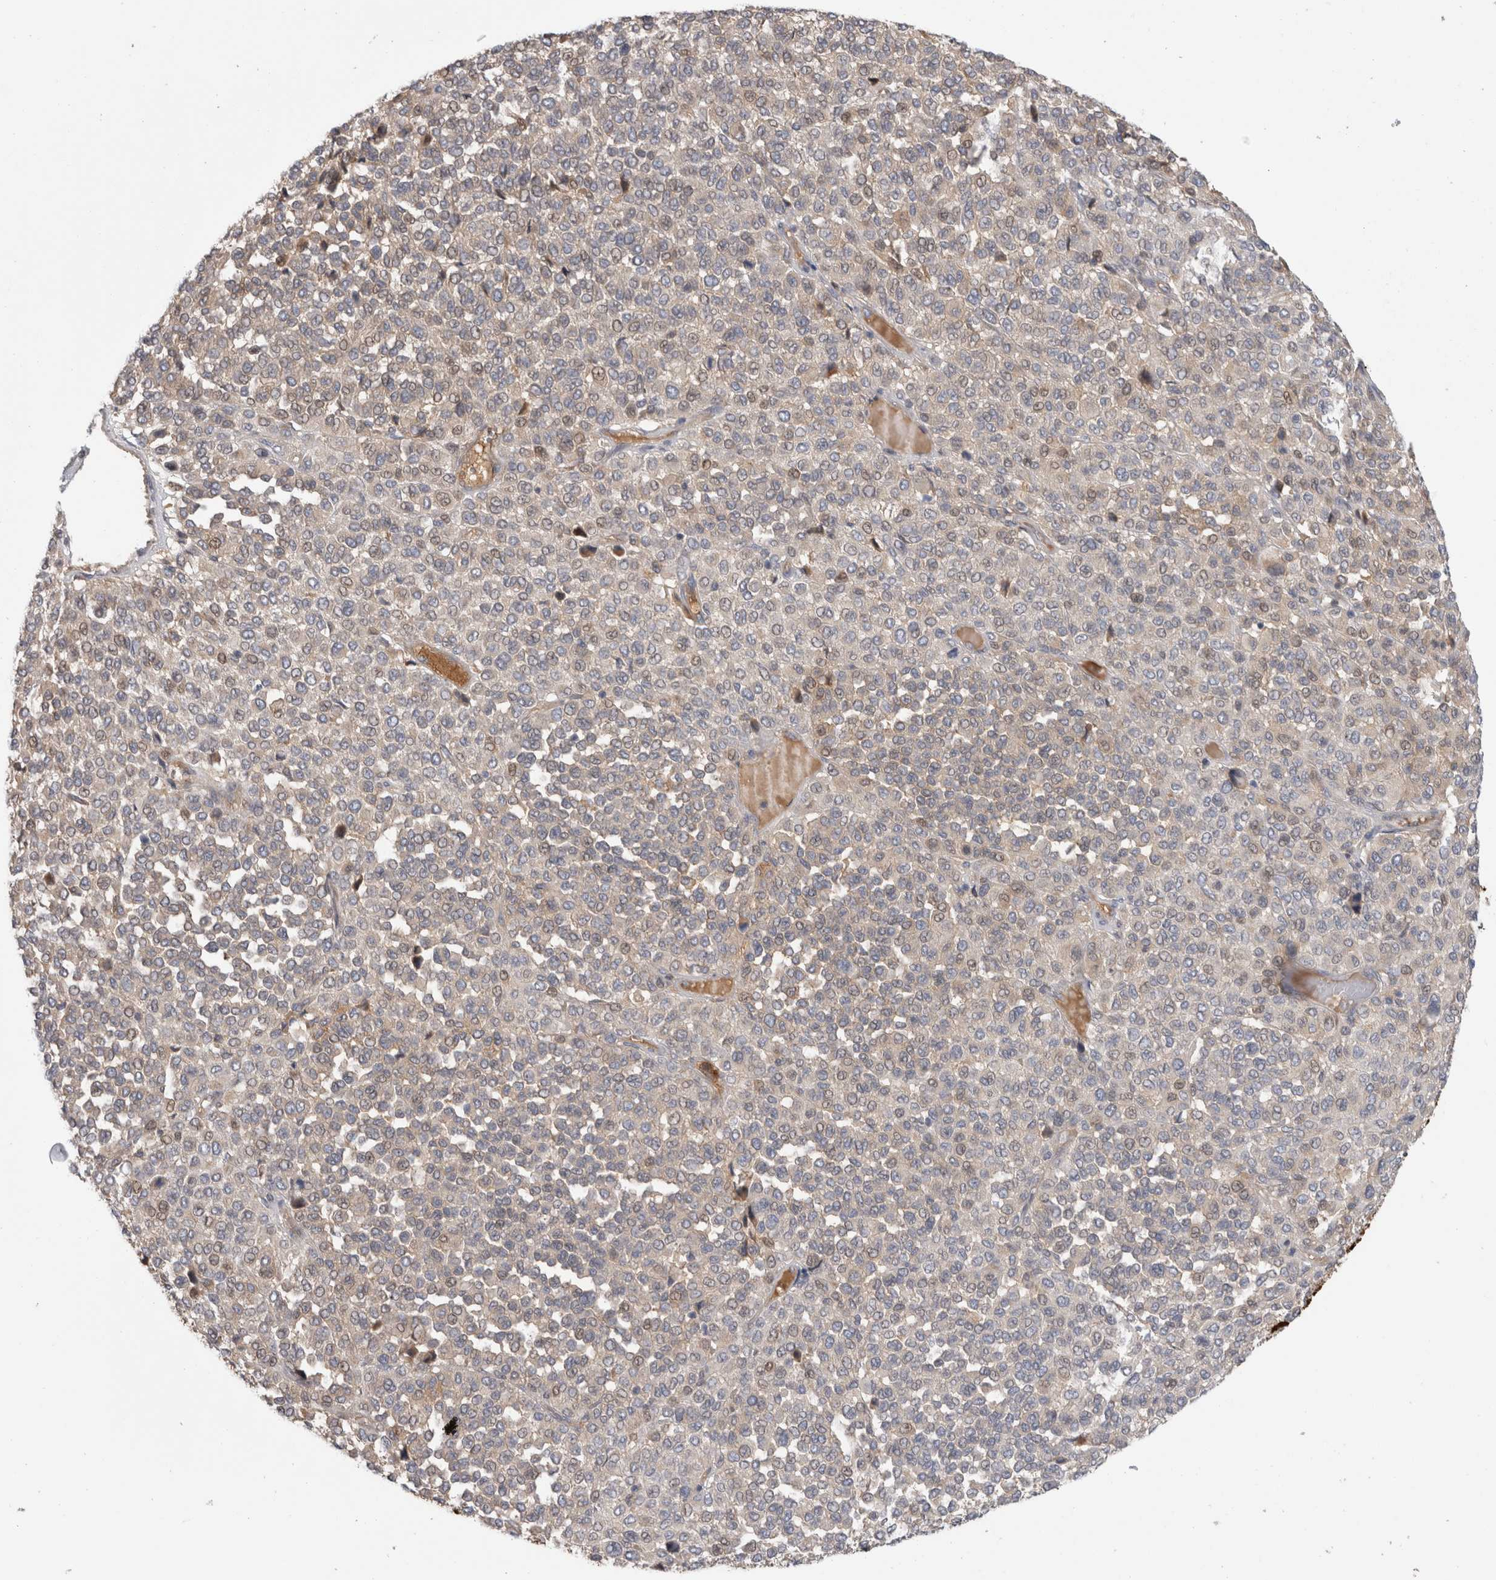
{"staining": {"intensity": "negative", "quantity": "none", "location": "none"}, "tissue": "melanoma", "cell_type": "Tumor cells", "image_type": "cancer", "snomed": [{"axis": "morphology", "description": "Malignant melanoma, Metastatic site"}, {"axis": "topography", "description": "Pancreas"}], "caption": "High magnification brightfield microscopy of malignant melanoma (metastatic site) stained with DAB (brown) and counterstained with hematoxylin (blue): tumor cells show no significant positivity.", "gene": "TBCE", "patient": {"sex": "female", "age": 30}}